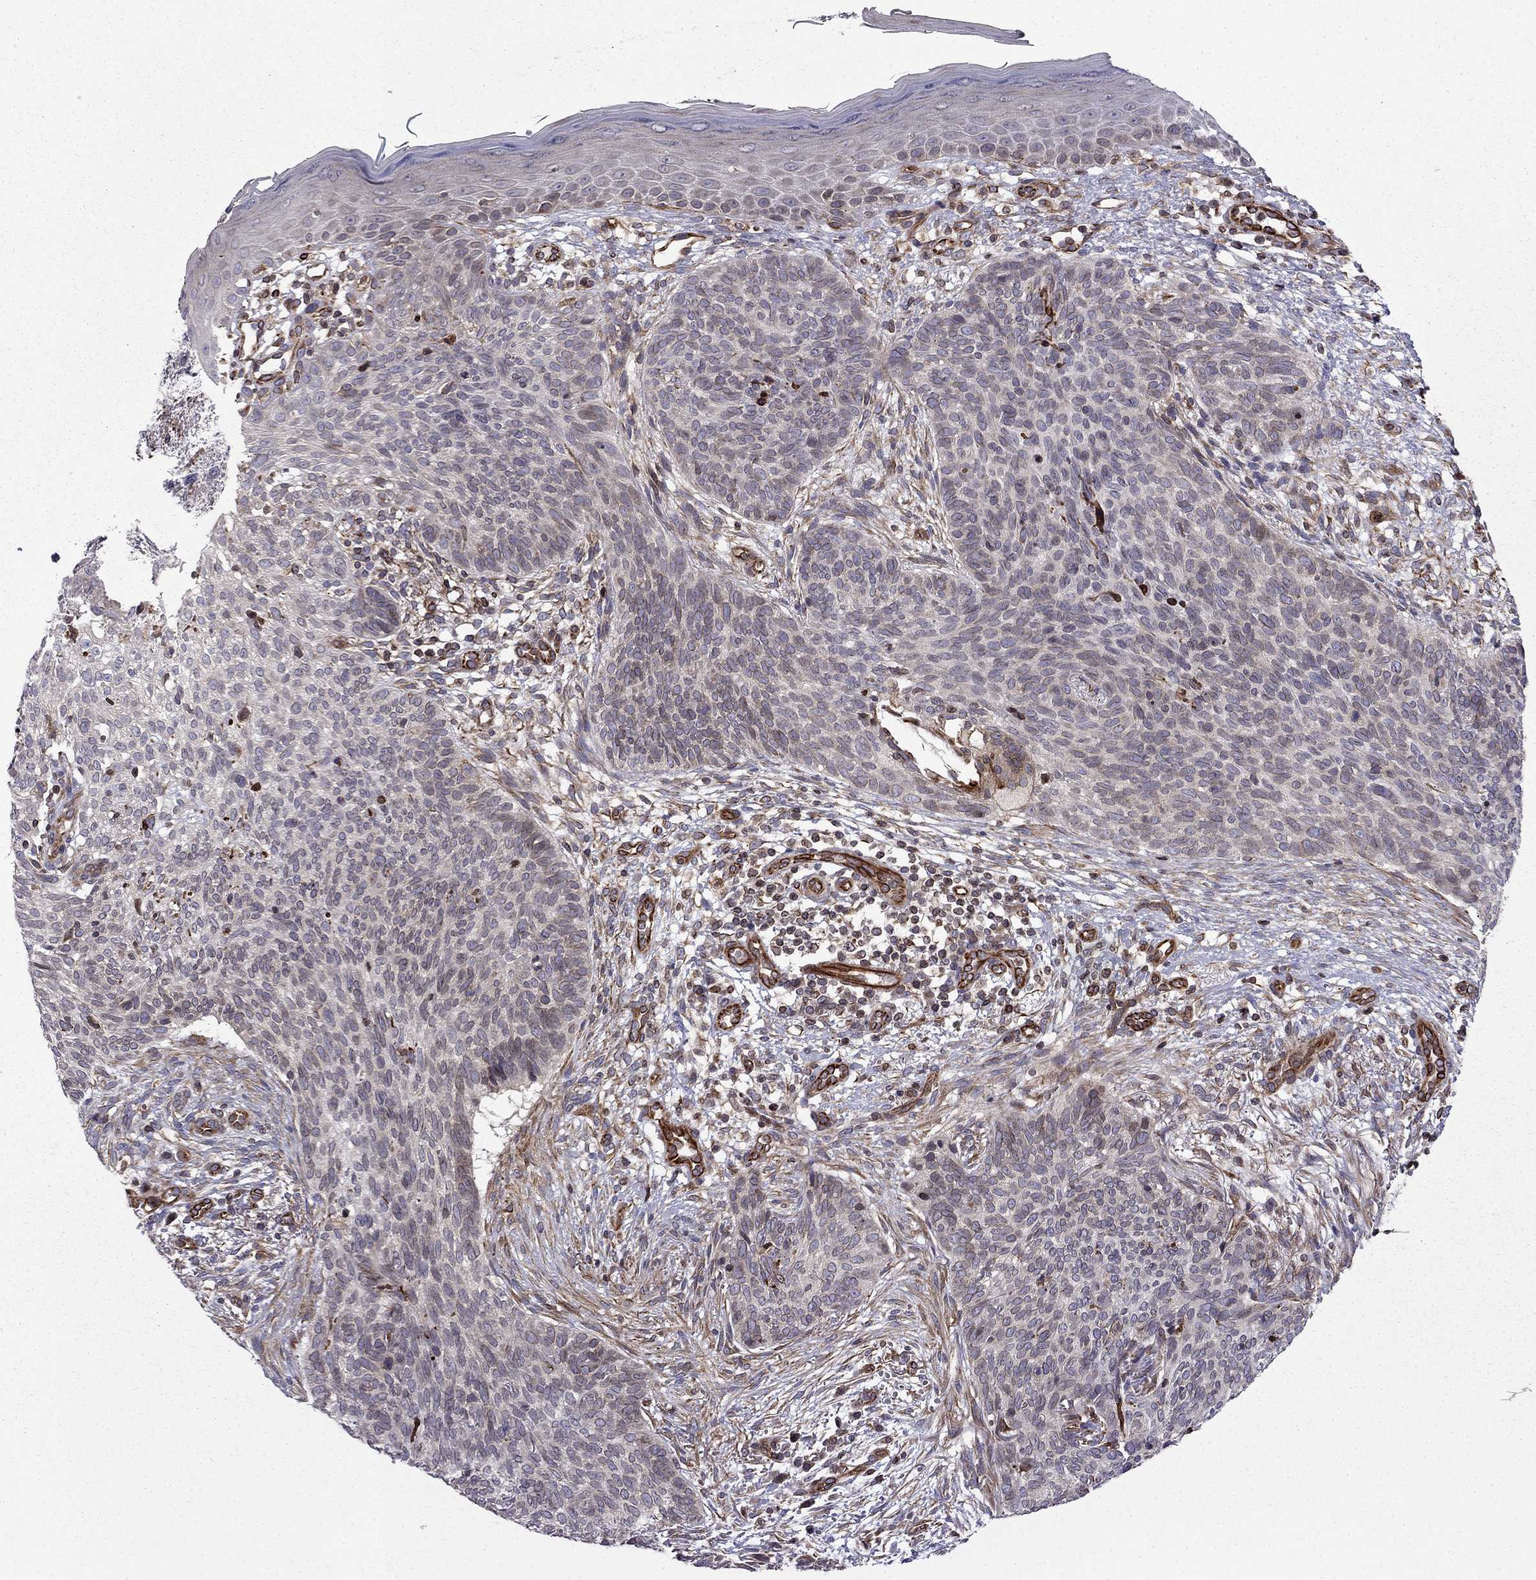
{"staining": {"intensity": "negative", "quantity": "none", "location": "none"}, "tissue": "skin cancer", "cell_type": "Tumor cells", "image_type": "cancer", "snomed": [{"axis": "morphology", "description": "Basal cell carcinoma"}, {"axis": "topography", "description": "Skin"}], "caption": "DAB immunohistochemical staining of skin basal cell carcinoma shows no significant positivity in tumor cells.", "gene": "CDC42BPA", "patient": {"sex": "male", "age": 64}}